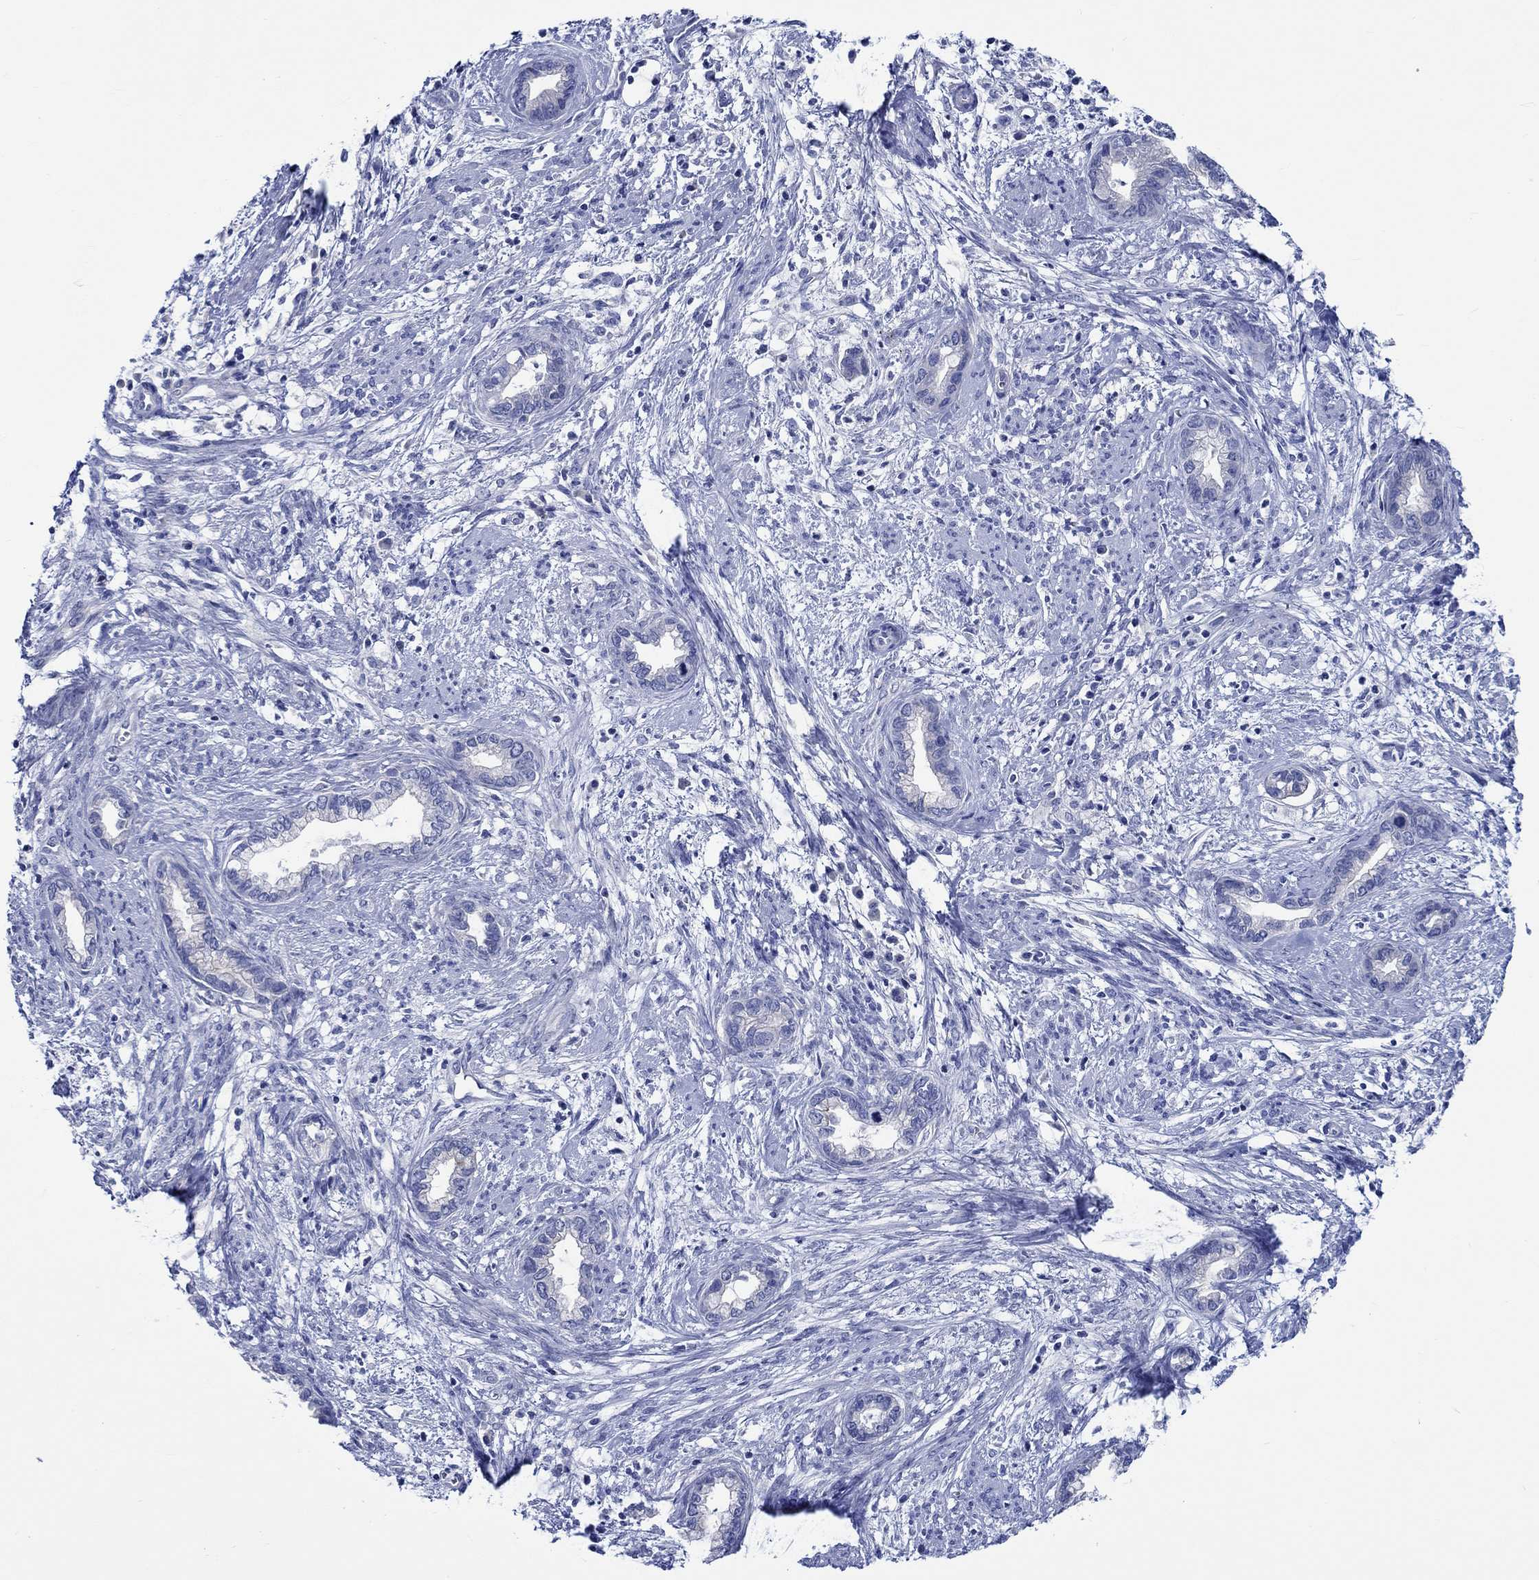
{"staining": {"intensity": "negative", "quantity": "none", "location": "none"}, "tissue": "cervical cancer", "cell_type": "Tumor cells", "image_type": "cancer", "snomed": [{"axis": "morphology", "description": "Adenocarcinoma, NOS"}, {"axis": "topography", "description": "Cervix"}], "caption": "This is an immunohistochemistry photomicrograph of human cervical adenocarcinoma. There is no positivity in tumor cells.", "gene": "PTPRN2", "patient": {"sex": "female", "age": 62}}